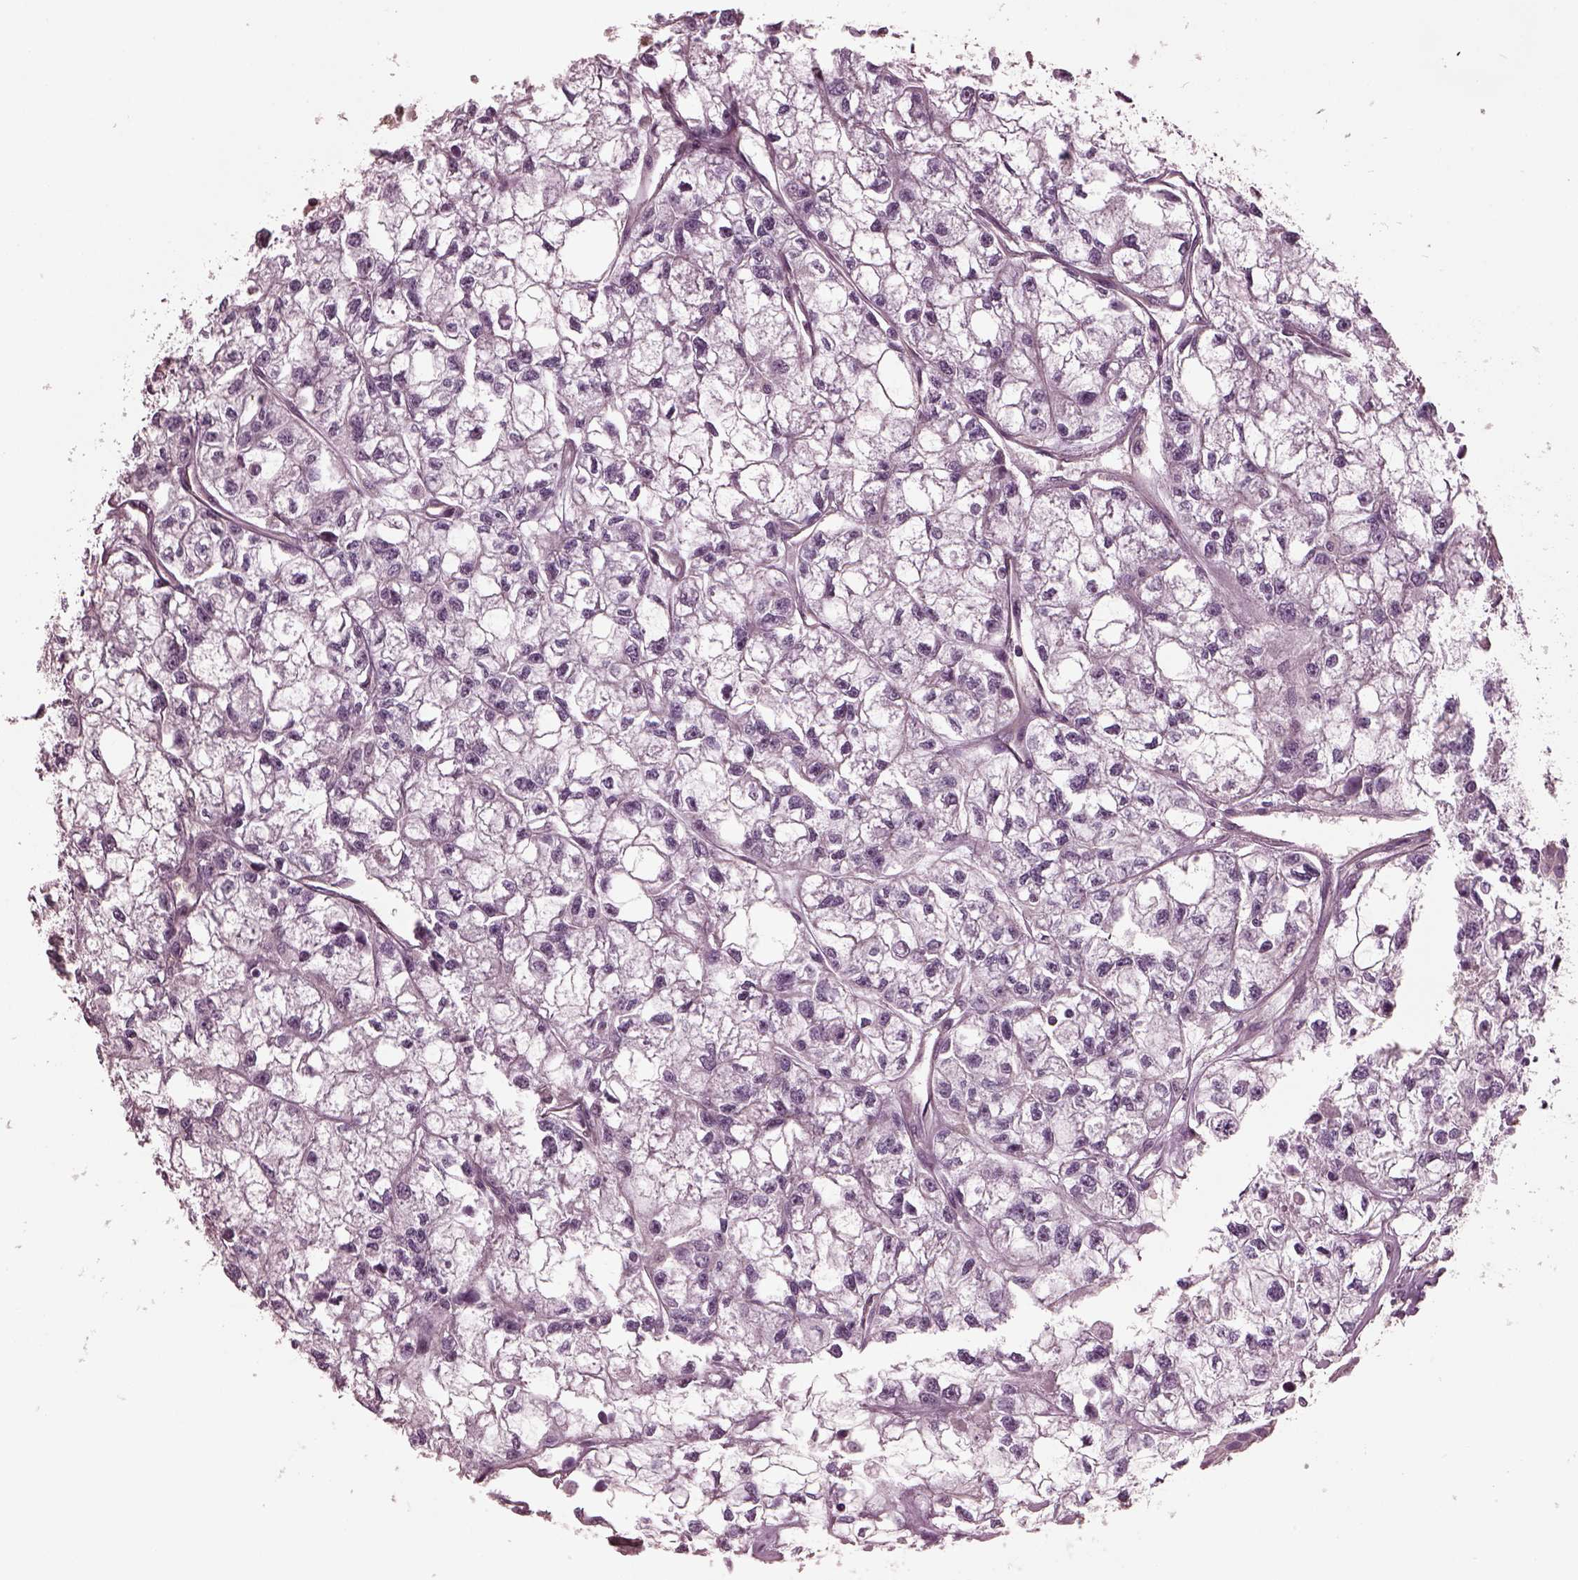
{"staining": {"intensity": "negative", "quantity": "none", "location": "none"}, "tissue": "renal cancer", "cell_type": "Tumor cells", "image_type": "cancer", "snomed": [{"axis": "morphology", "description": "Adenocarcinoma, NOS"}, {"axis": "topography", "description": "Kidney"}], "caption": "High magnification brightfield microscopy of renal adenocarcinoma stained with DAB (brown) and counterstained with hematoxylin (blue): tumor cells show no significant expression. The staining is performed using DAB brown chromogen with nuclei counter-stained in using hematoxylin.", "gene": "ODAD1", "patient": {"sex": "male", "age": 56}}